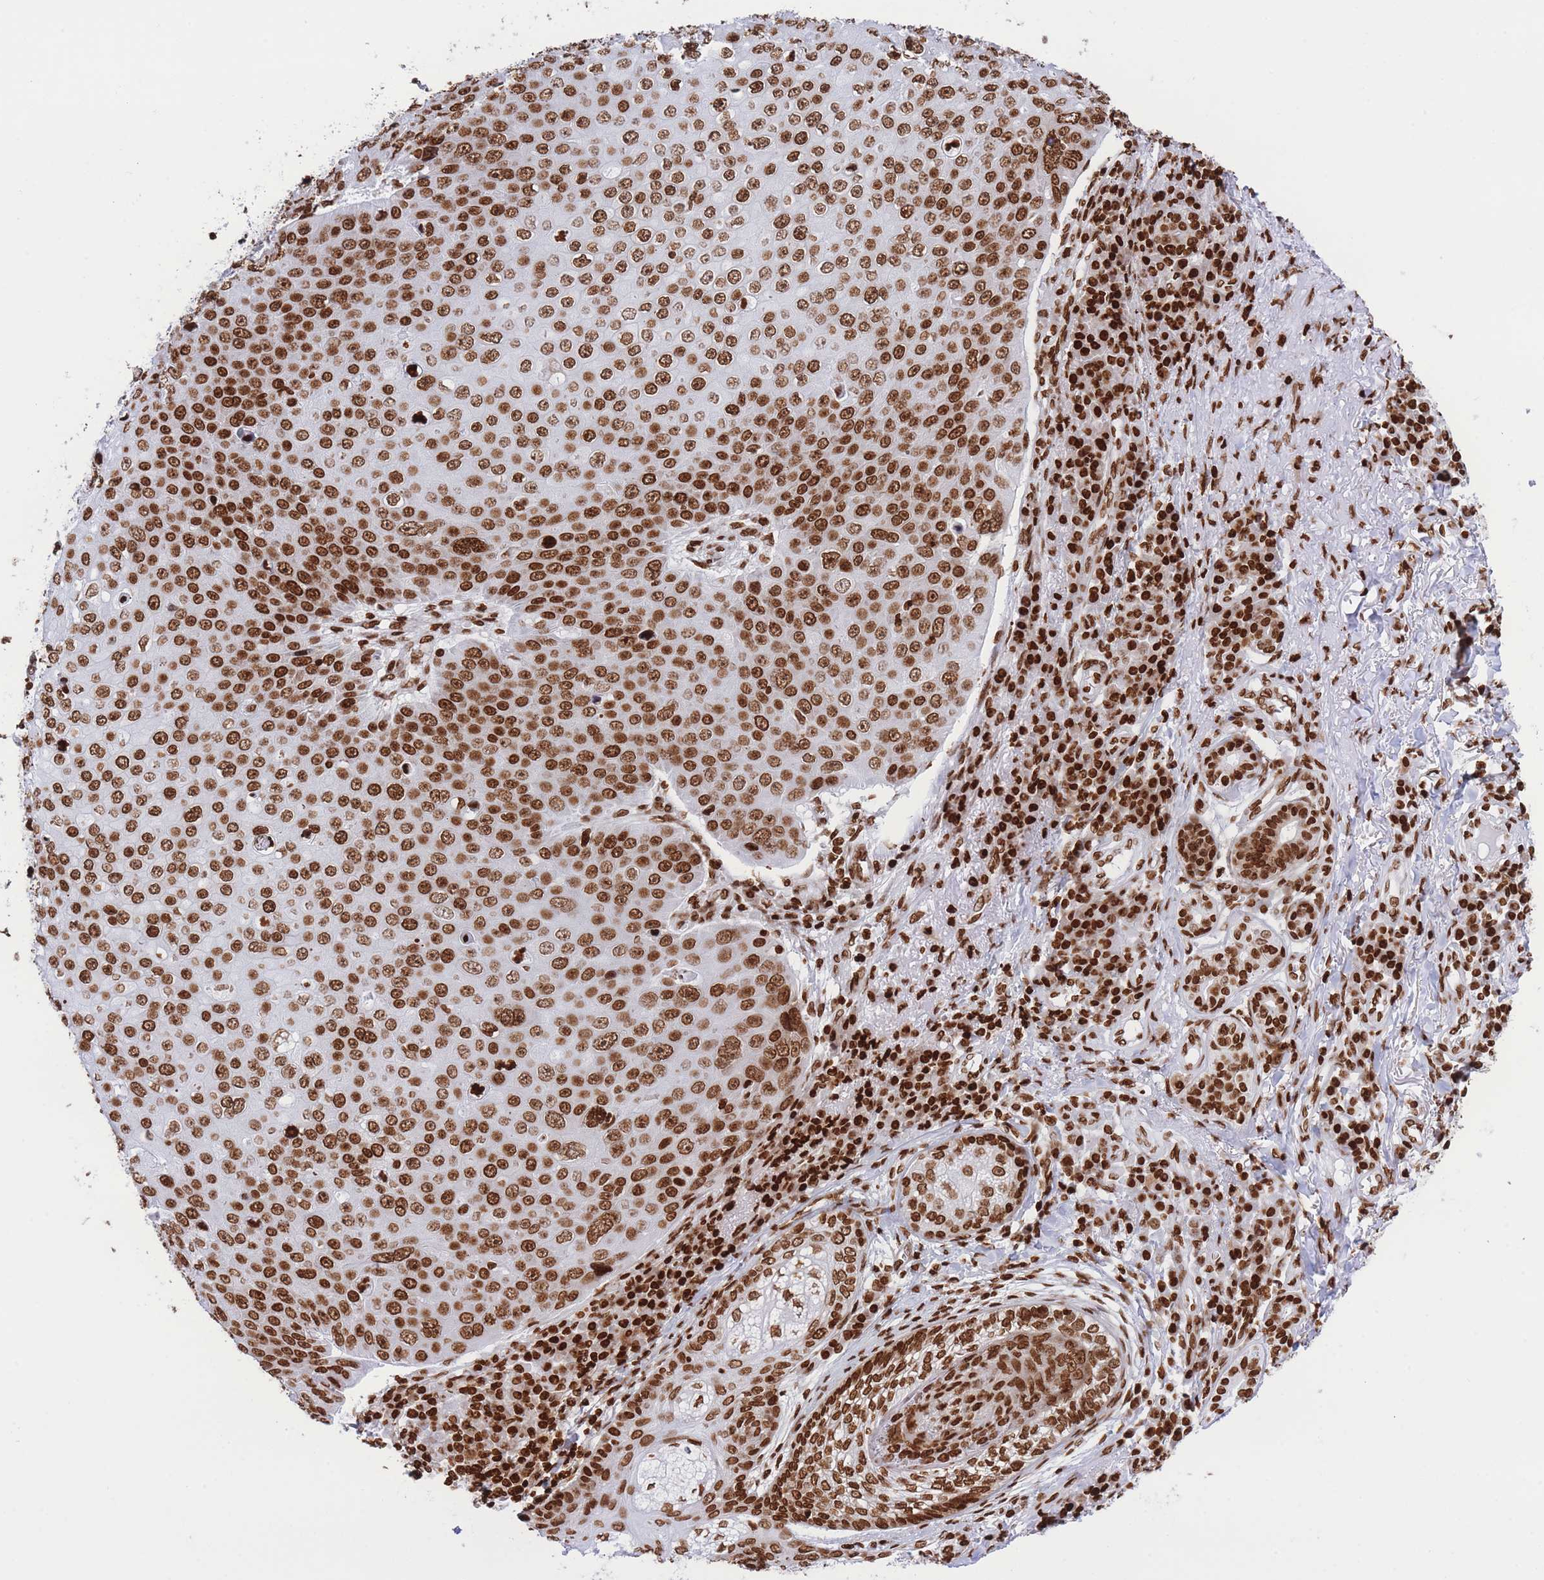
{"staining": {"intensity": "strong", "quantity": ">75%", "location": "nuclear"}, "tissue": "skin cancer", "cell_type": "Tumor cells", "image_type": "cancer", "snomed": [{"axis": "morphology", "description": "Squamous cell carcinoma, NOS"}, {"axis": "topography", "description": "Skin"}], "caption": "Protein expression analysis of human skin squamous cell carcinoma reveals strong nuclear staining in about >75% of tumor cells. Using DAB (3,3'-diaminobenzidine) (brown) and hematoxylin (blue) stains, captured at high magnification using brightfield microscopy.", "gene": "H2BC11", "patient": {"sex": "male", "age": 71}}